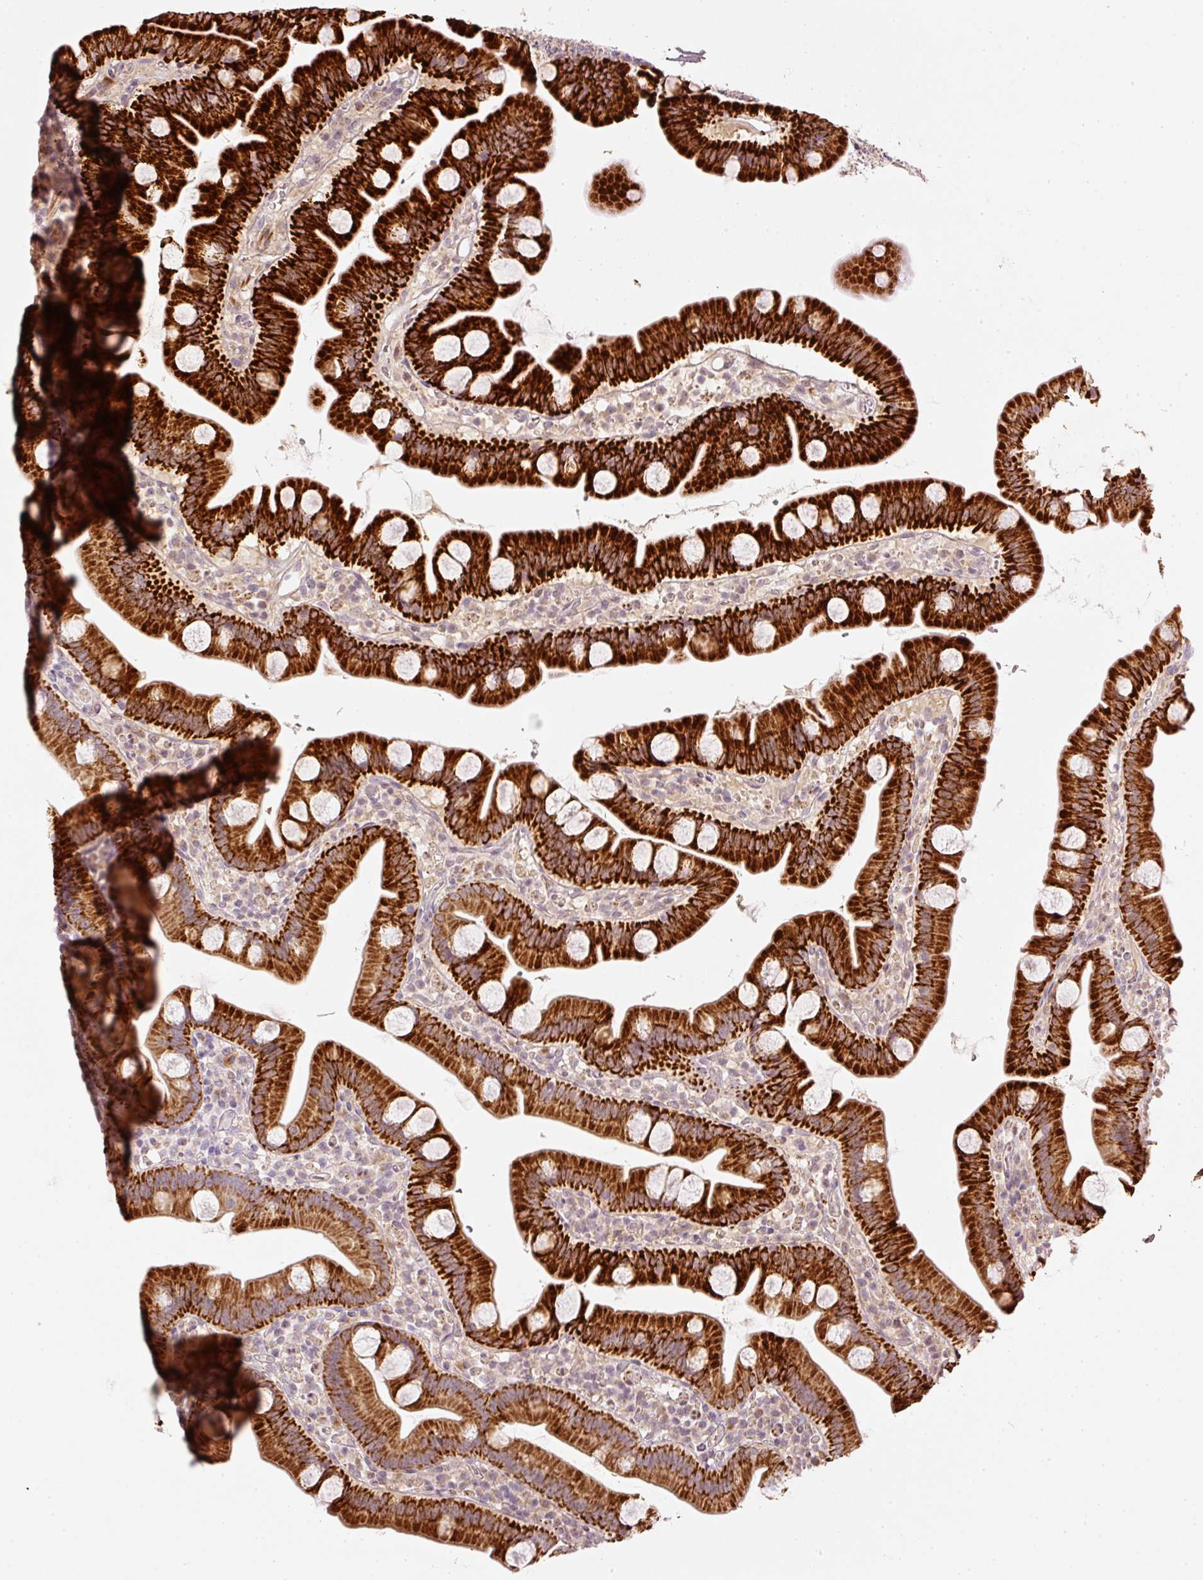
{"staining": {"intensity": "strong", "quantity": ">75%", "location": "cytoplasmic/membranous"}, "tissue": "small intestine", "cell_type": "Glandular cells", "image_type": "normal", "snomed": [{"axis": "morphology", "description": "Normal tissue, NOS"}, {"axis": "topography", "description": "Small intestine"}], "caption": "Small intestine was stained to show a protein in brown. There is high levels of strong cytoplasmic/membranous positivity in about >75% of glandular cells.", "gene": "CDC20B", "patient": {"sex": "female", "age": 68}}